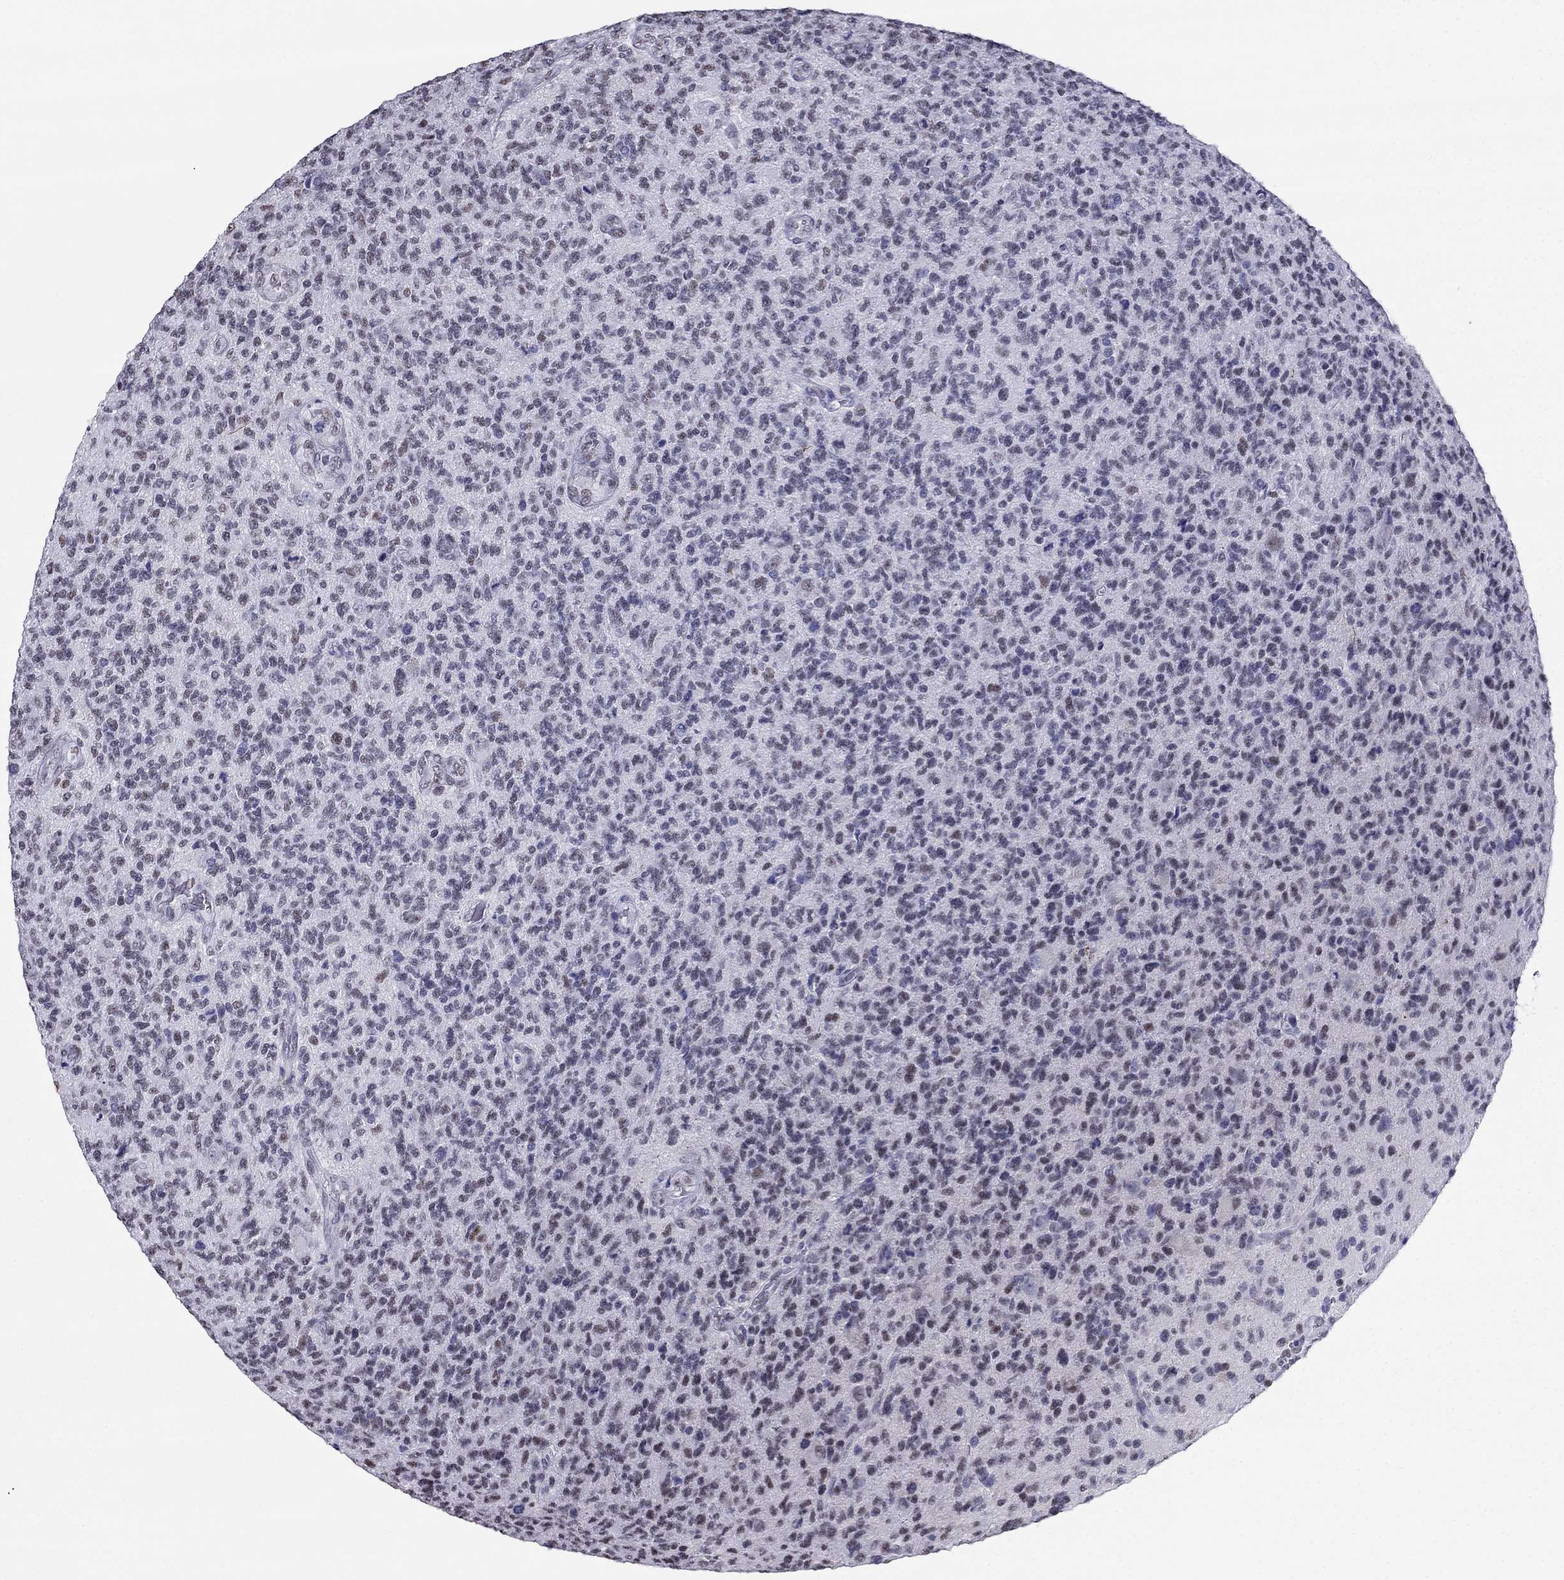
{"staining": {"intensity": "weak", "quantity": "<25%", "location": "nuclear"}, "tissue": "glioma", "cell_type": "Tumor cells", "image_type": "cancer", "snomed": [{"axis": "morphology", "description": "Glioma, malignant, High grade"}, {"axis": "topography", "description": "Brain"}], "caption": "Tumor cells are negative for protein expression in human glioma.", "gene": "PPM1G", "patient": {"sex": "male", "age": 56}}